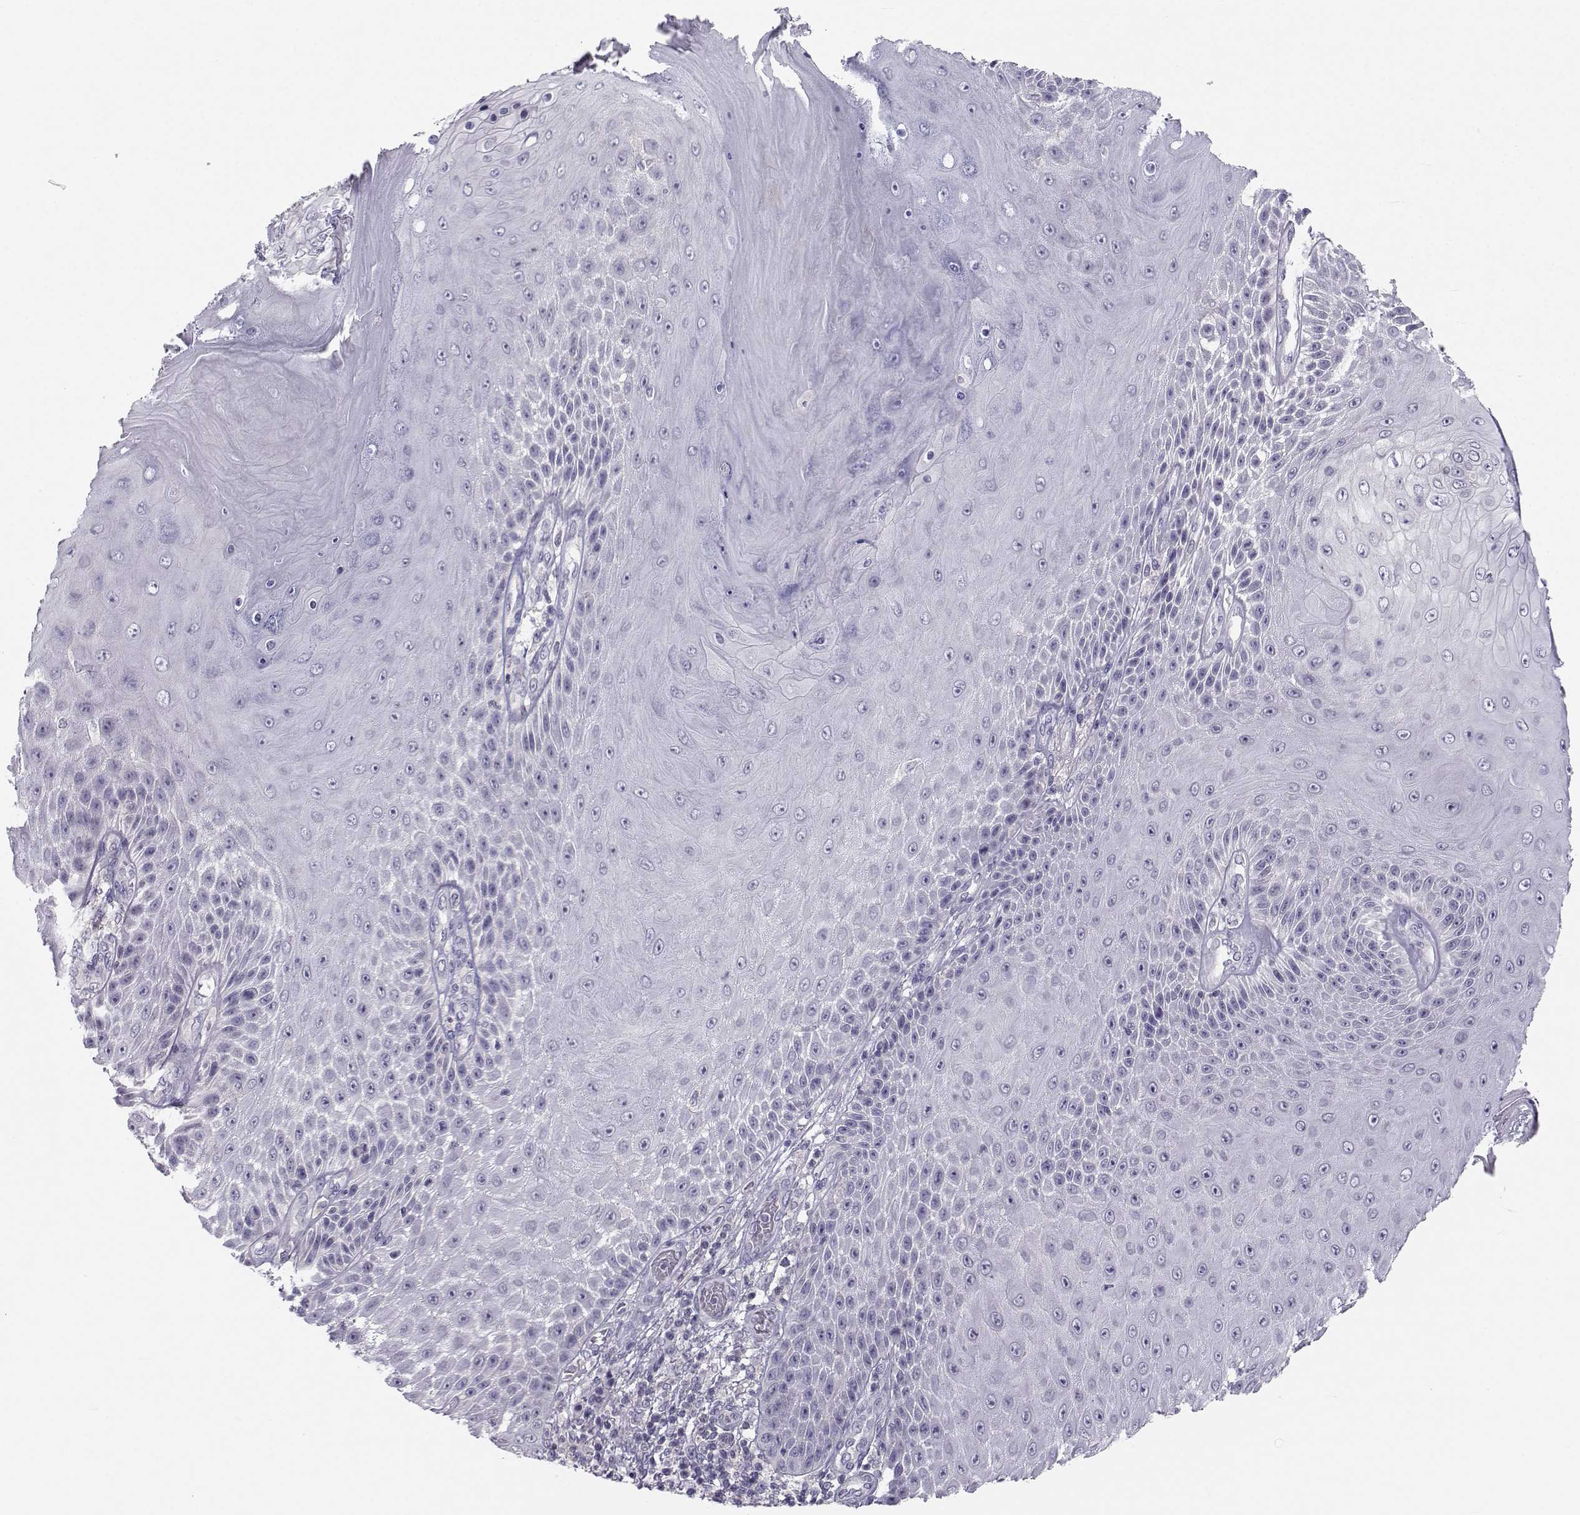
{"staining": {"intensity": "negative", "quantity": "none", "location": "none"}, "tissue": "skin cancer", "cell_type": "Tumor cells", "image_type": "cancer", "snomed": [{"axis": "morphology", "description": "Squamous cell carcinoma, NOS"}, {"axis": "topography", "description": "Skin"}], "caption": "This is a micrograph of immunohistochemistry staining of skin cancer (squamous cell carcinoma), which shows no expression in tumor cells.", "gene": "MROH7", "patient": {"sex": "male", "age": 62}}